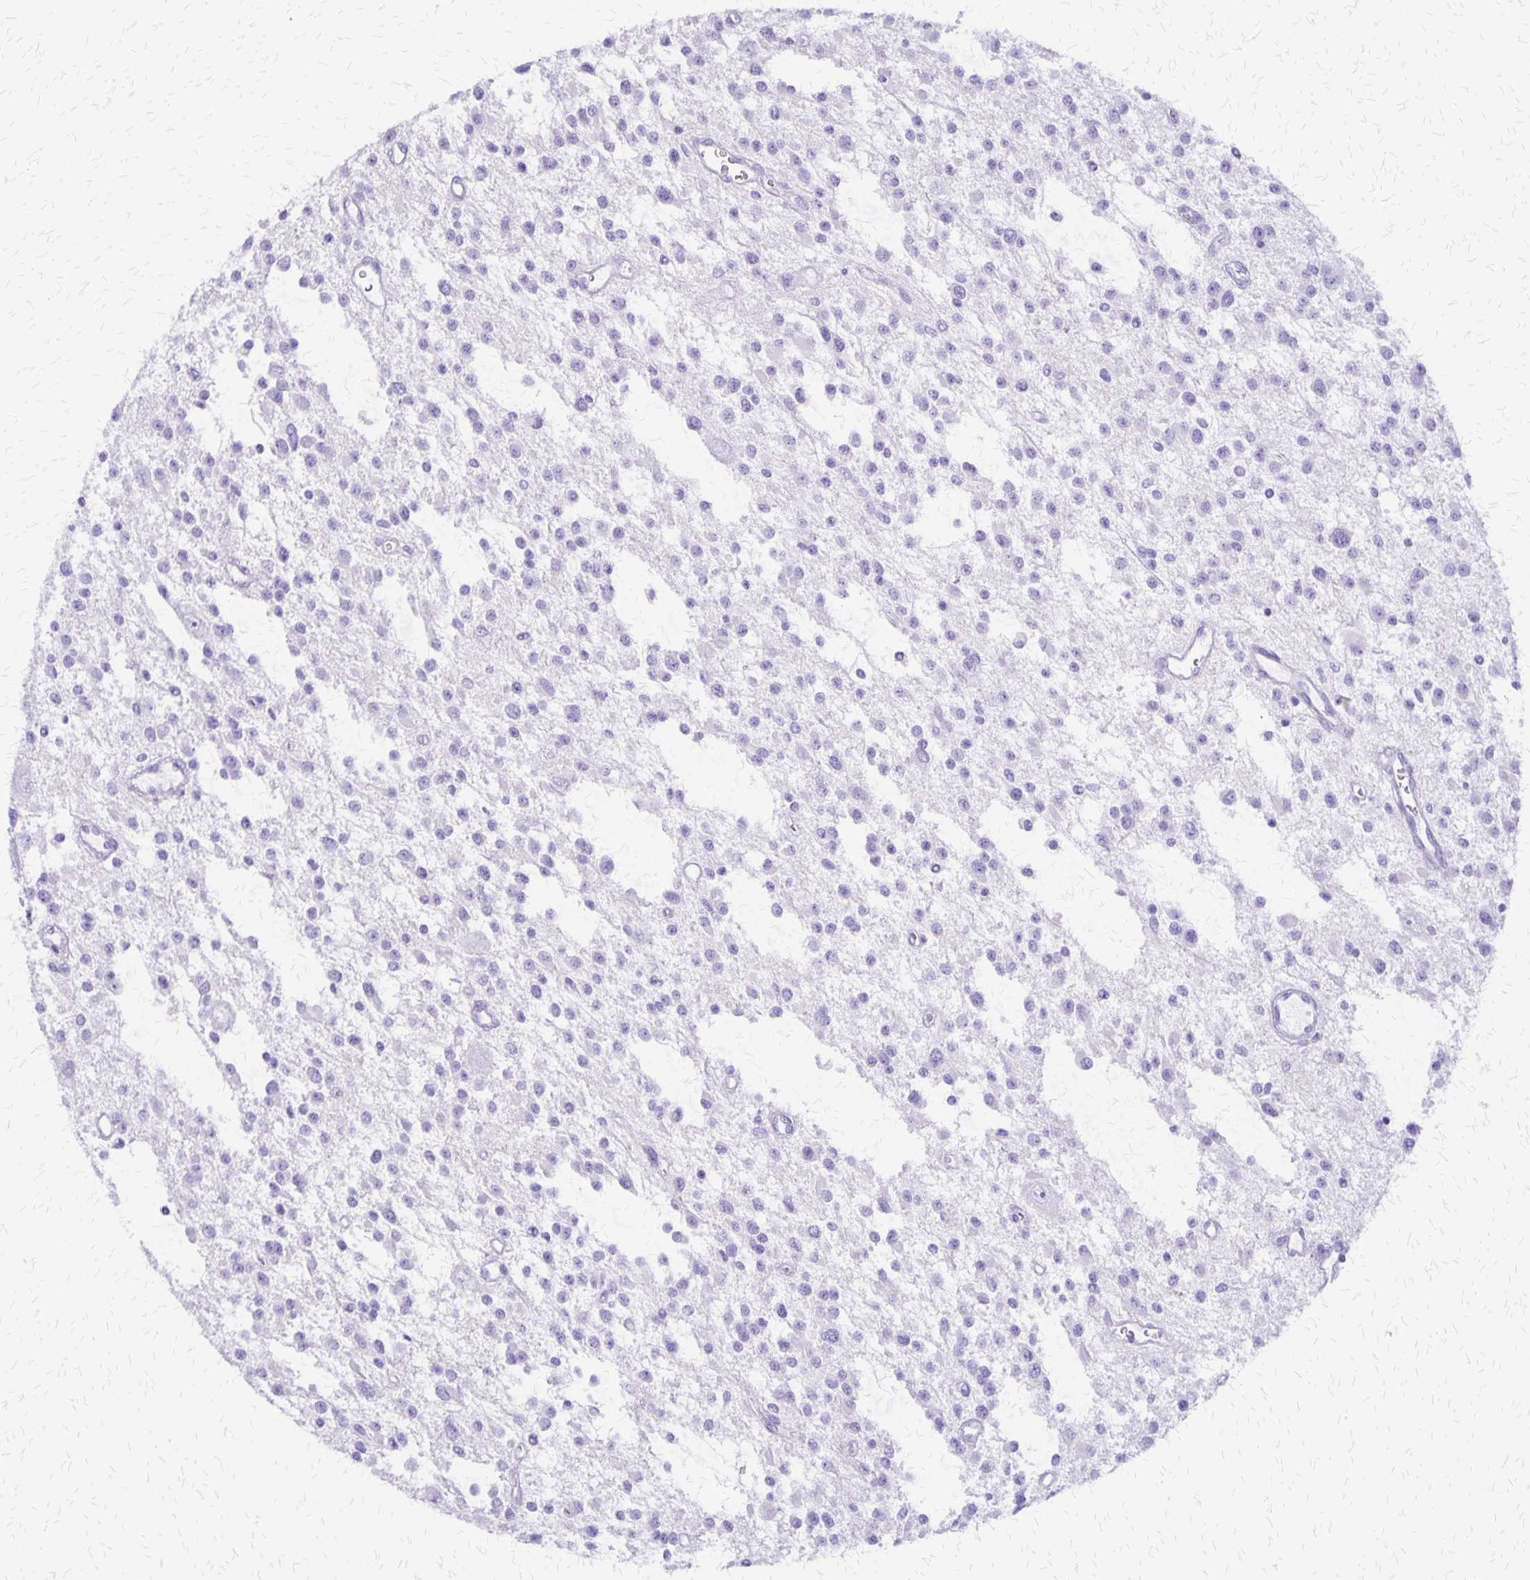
{"staining": {"intensity": "negative", "quantity": "none", "location": "none"}, "tissue": "glioma", "cell_type": "Tumor cells", "image_type": "cancer", "snomed": [{"axis": "morphology", "description": "Glioma, malignant, Low grade"}, {"axis": "topography", "description": "Brain"}], "caption": "Immunohistochemistry image of neoplastic tissue: human glioma stained with DAB (3,3'-diaminobenzidine) exhibits no significant protein expression in tumor cells.", "gene": "SLC13A2", "patient": {"sex": "male", "age": 43}}